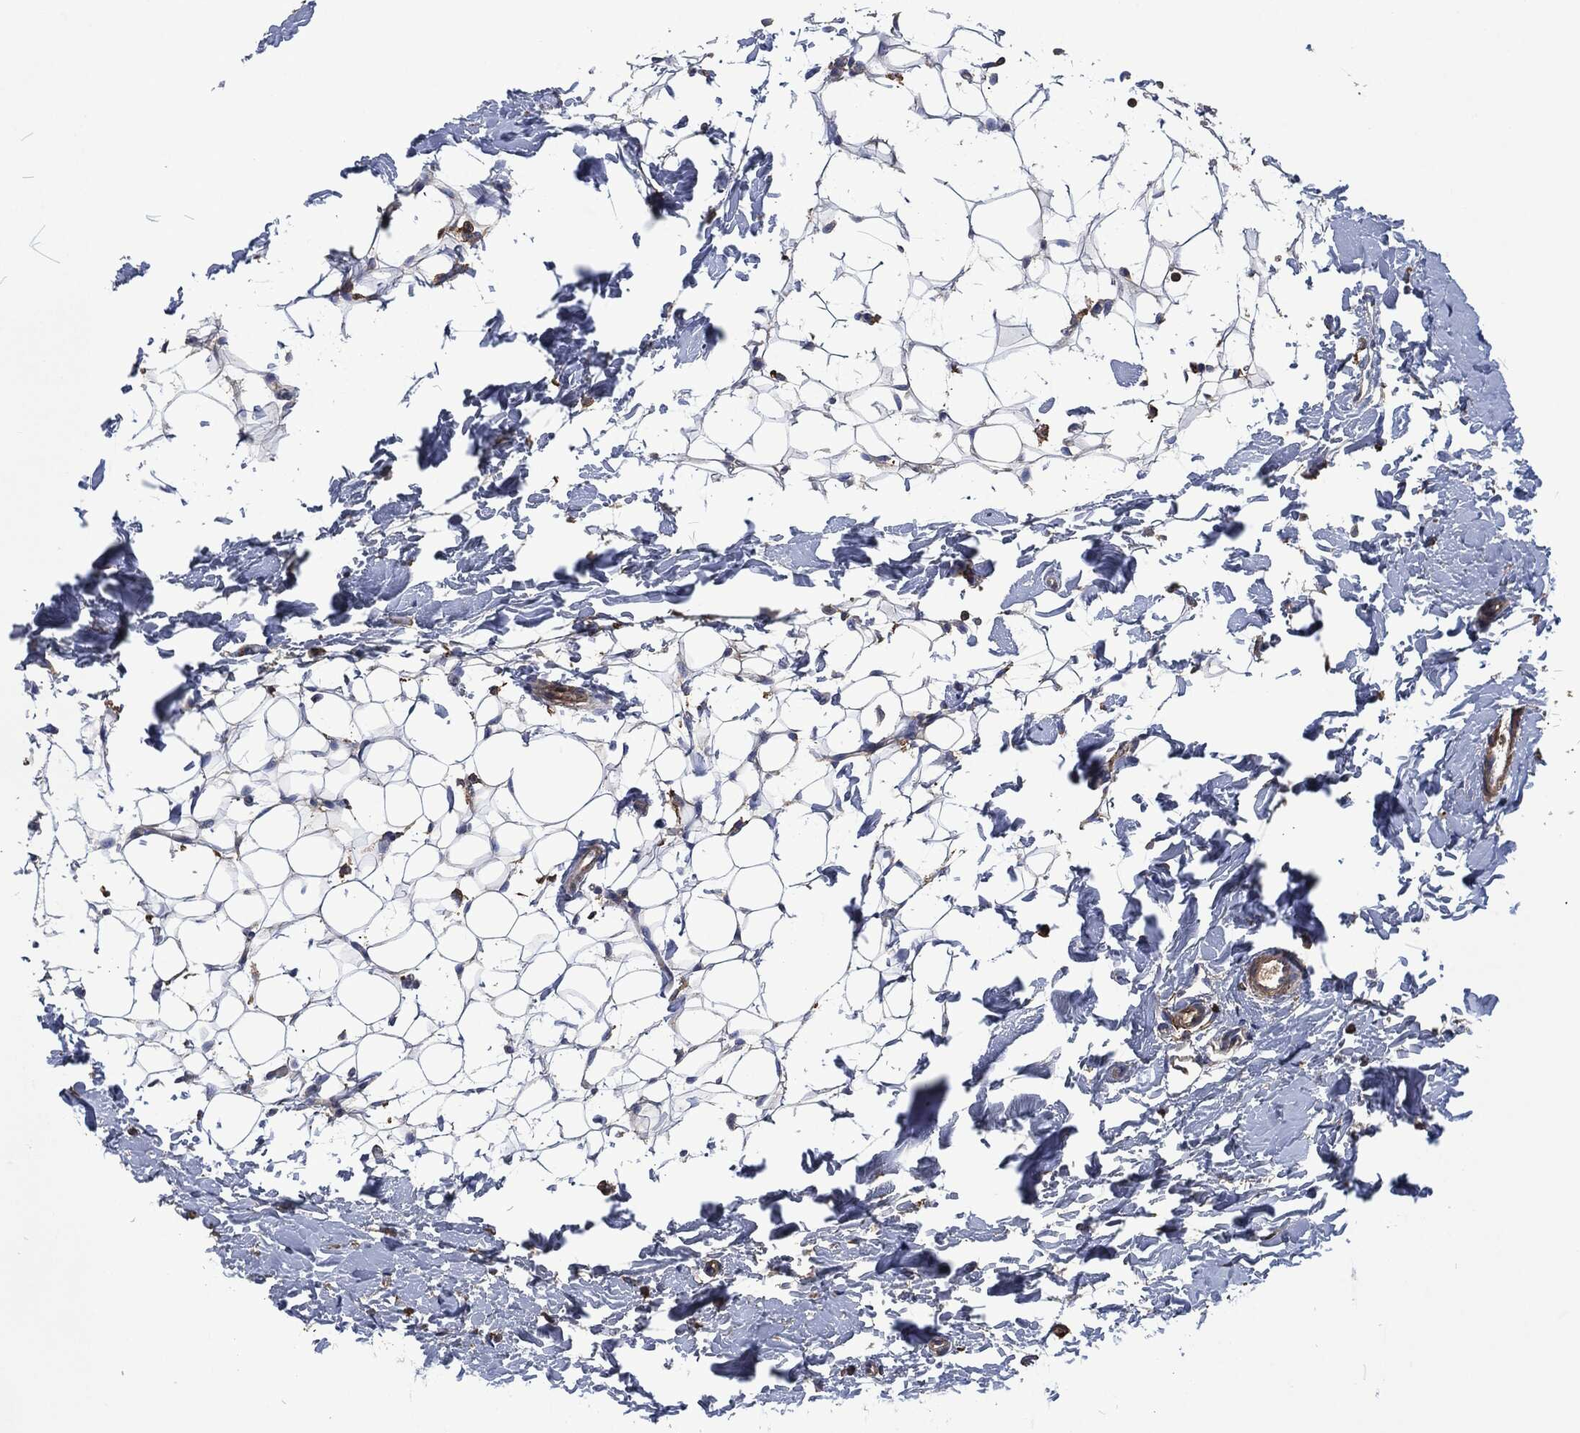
{"staining": {"intensity": "negative", "quantity": "none", "location": "none"}, "tissue": "breast", "cell_type": "Adipocytes", "image_type": "normal", "snomed": [{"axis": "morphology", "description": "Normal tissue, NOS"}, {"axis": "topography", "description": "Breast"}], "caption": "Breast stained for a protein using immunohistochemistry shows no positivity adipocytes.", "gene": "LGALS9", "patient": {"sex": "female", "age": 37}}